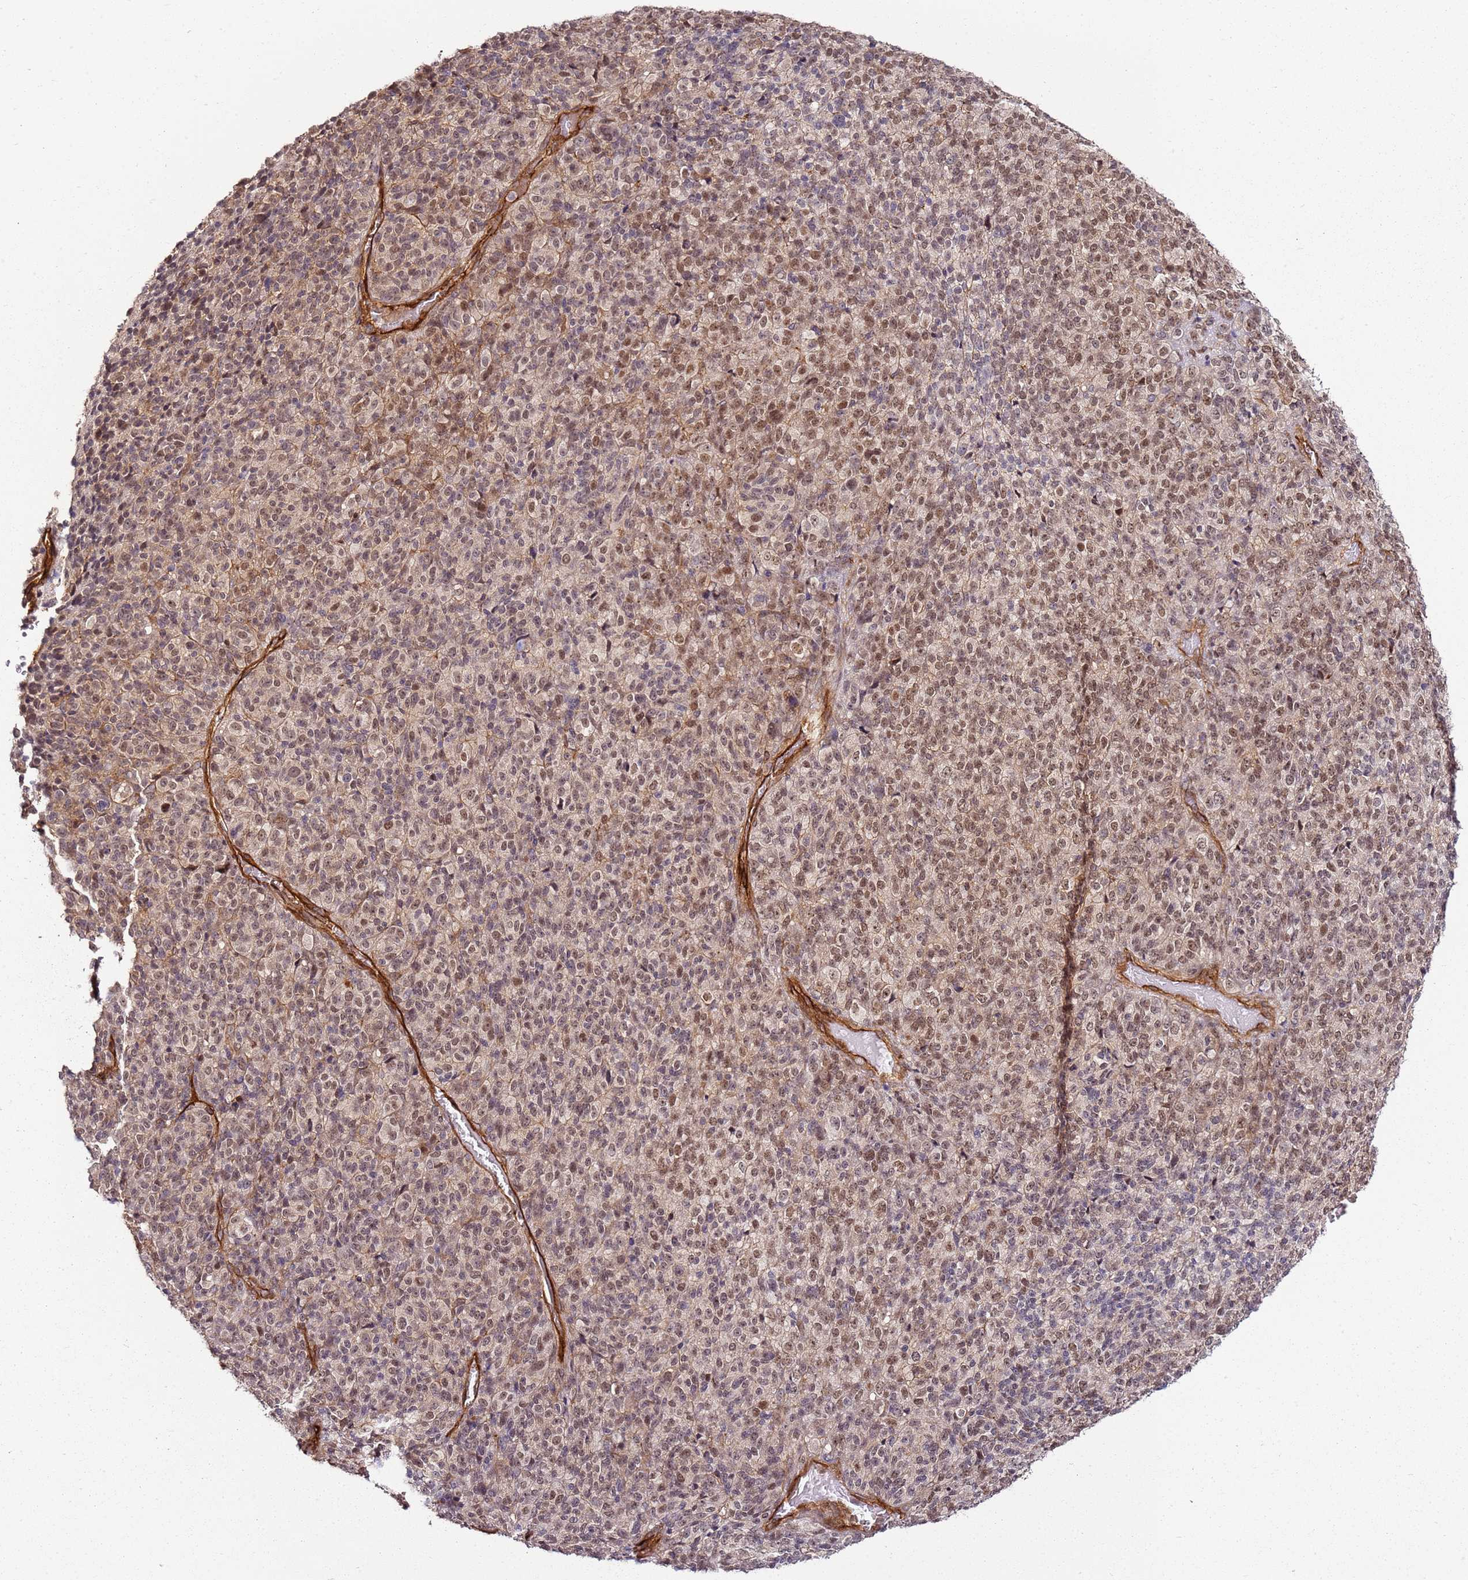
{"staining": {"intensity": "weak", "quantity": ">75%", "location": "nuclear"}, "tissue": "melanoma", "cell_type": "Tumor cells", "image_type": "cancer", "snomed": [{"axis": "morphology", "description": "Malignant melanoma, Metastatic site"}, {"axis": "topography", "description": "Brain"}], "caption": "Immunohistochemistry (IHC) photomicrograph of melanoma stained for a protein (brown), which demonstrates low levels of weak nuclear expression in about >75% of tumor cells.", "gene": "CCNYL1", "patient": {"sex": "female", "age": 56}}